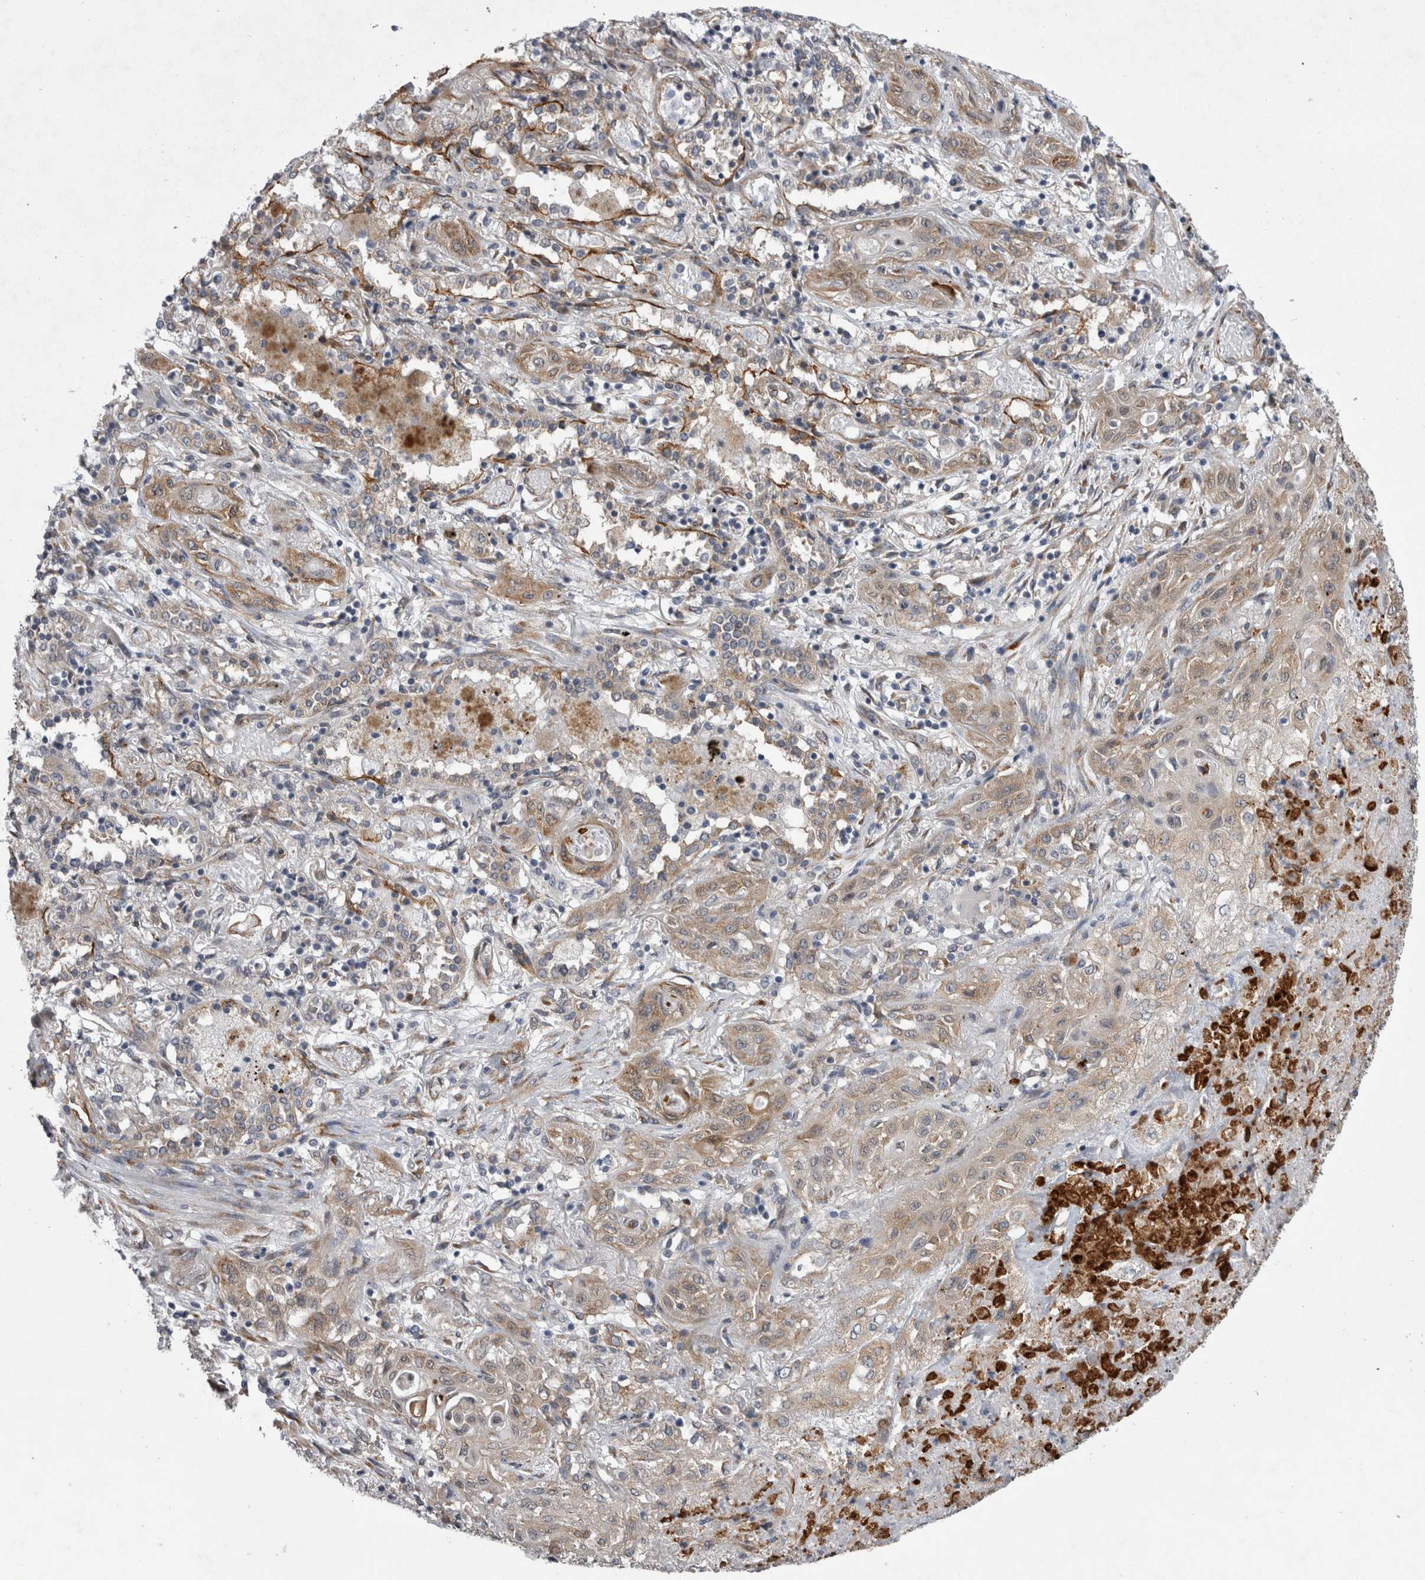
{"staining": {"intensity": "weak", "quantity": ">75%", "location": "cytoplasmic/membranous"}, "tissue": "lung cancer", "cell_type": "Tumor cells", "image_type": "cancer", "snomed": [{"axis": "morphology", "description": "Squamous cell carcinoma, NOS"}, {"axis": "topography", "description": "Lung"}], "caption": "This is an image of IHC staining of lung cancer (squamous cell carcinoma), which shows weak staining in the cytoplasmic/membranous of tumor cells.", "gene": "DDX6", "patient": {"sex": "female", "age": 47}}